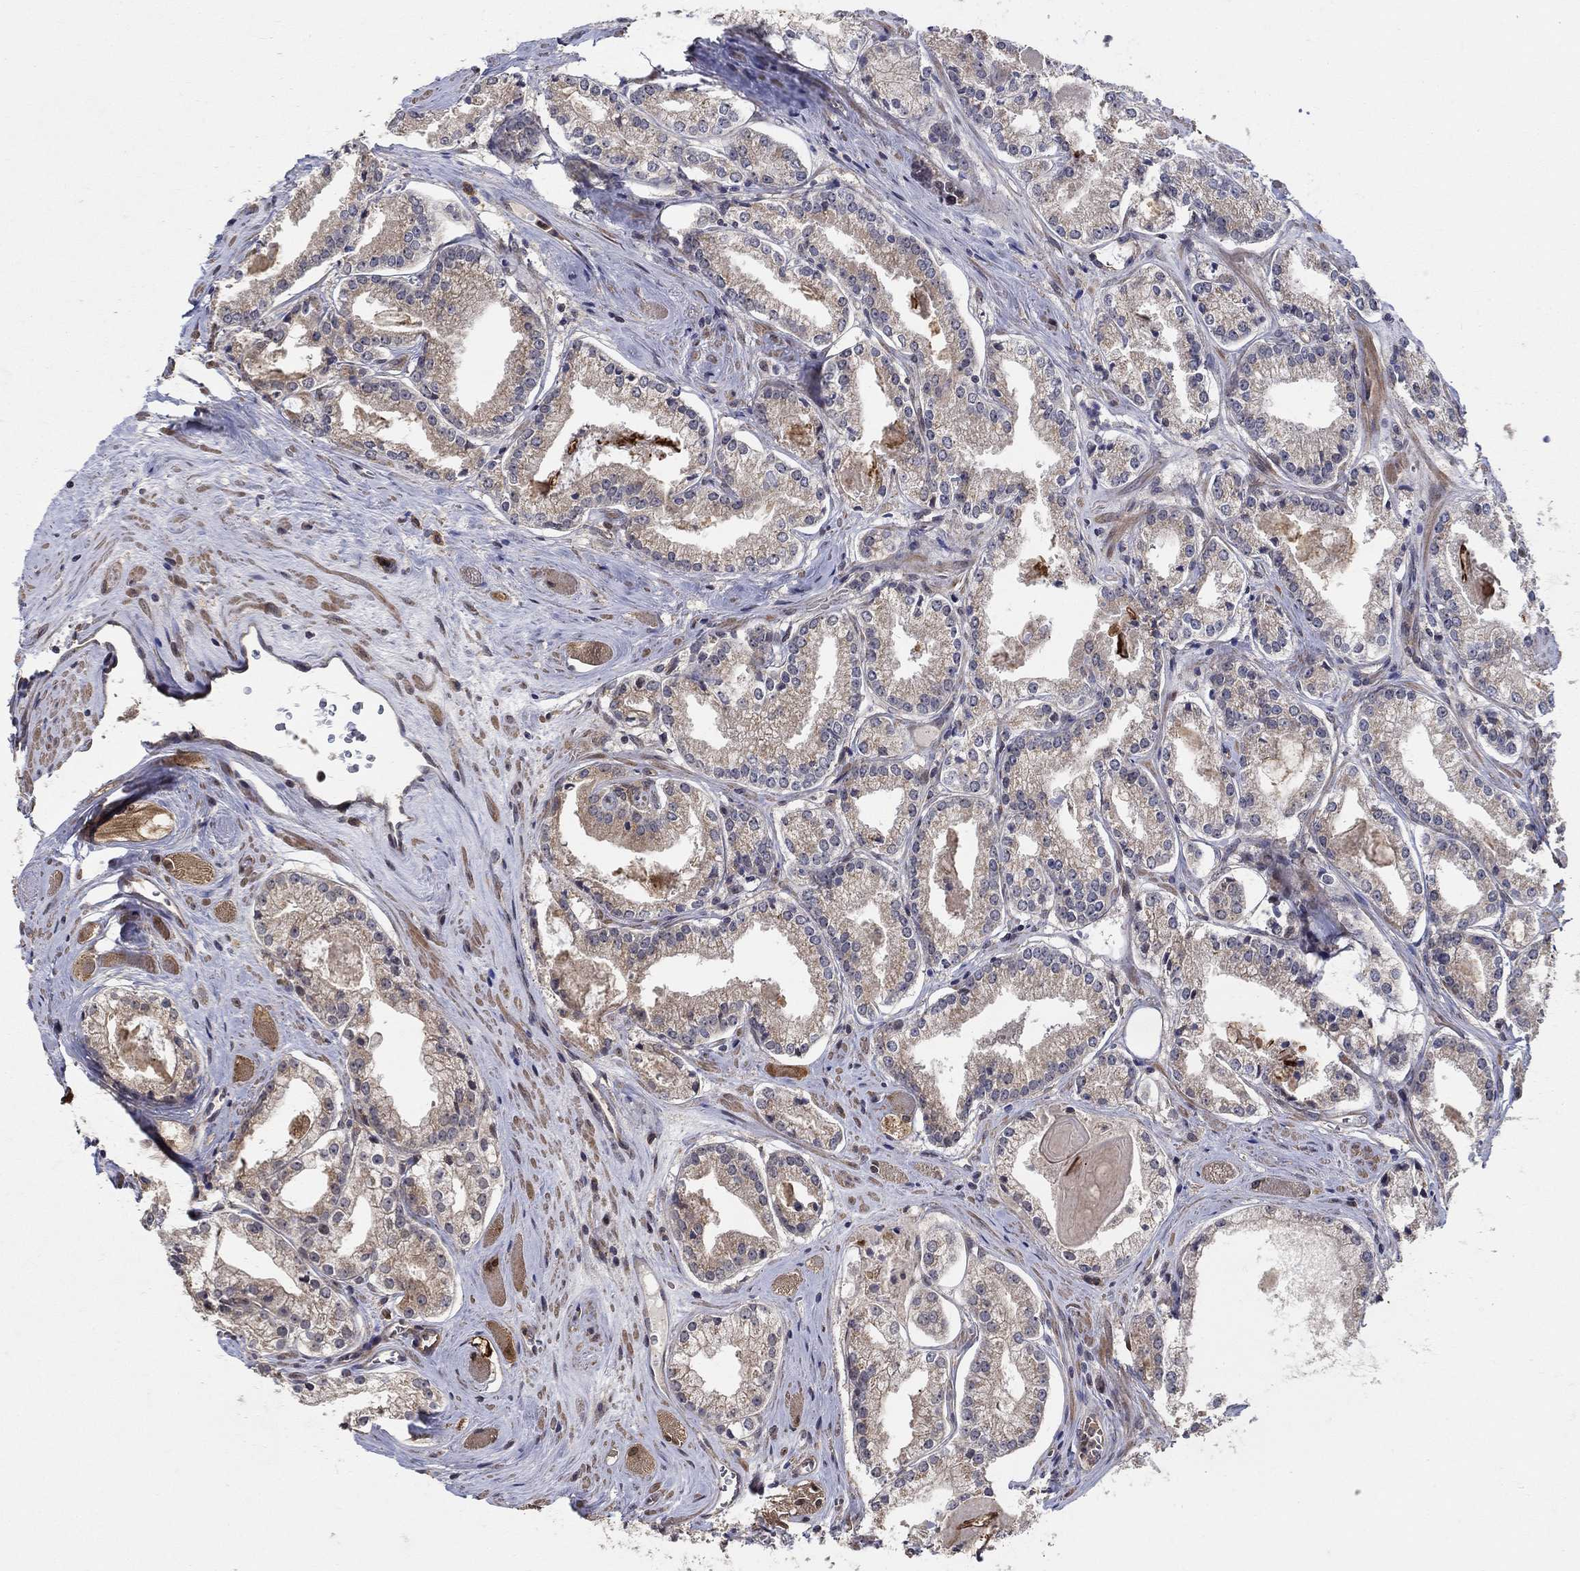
{"staining": {"intensity": "weak", "quantity": "<25%", "location": "cytoplasmic/membranous"}, "tissue": "prostate cancer", "cell_type": "Tumor cells", "image_type": "cancer", "snomed": [{"axis": "morphology", "description": "Adenocarcinoma, NOS"}, {"axis": "topography", "description": "Prostate"}], "caption": "The micrograph demonstrates no significant expression in tumor cells of prostate cancer.", "gene": "ZNF594", "patient": {"sex": "male", "age": 72}}